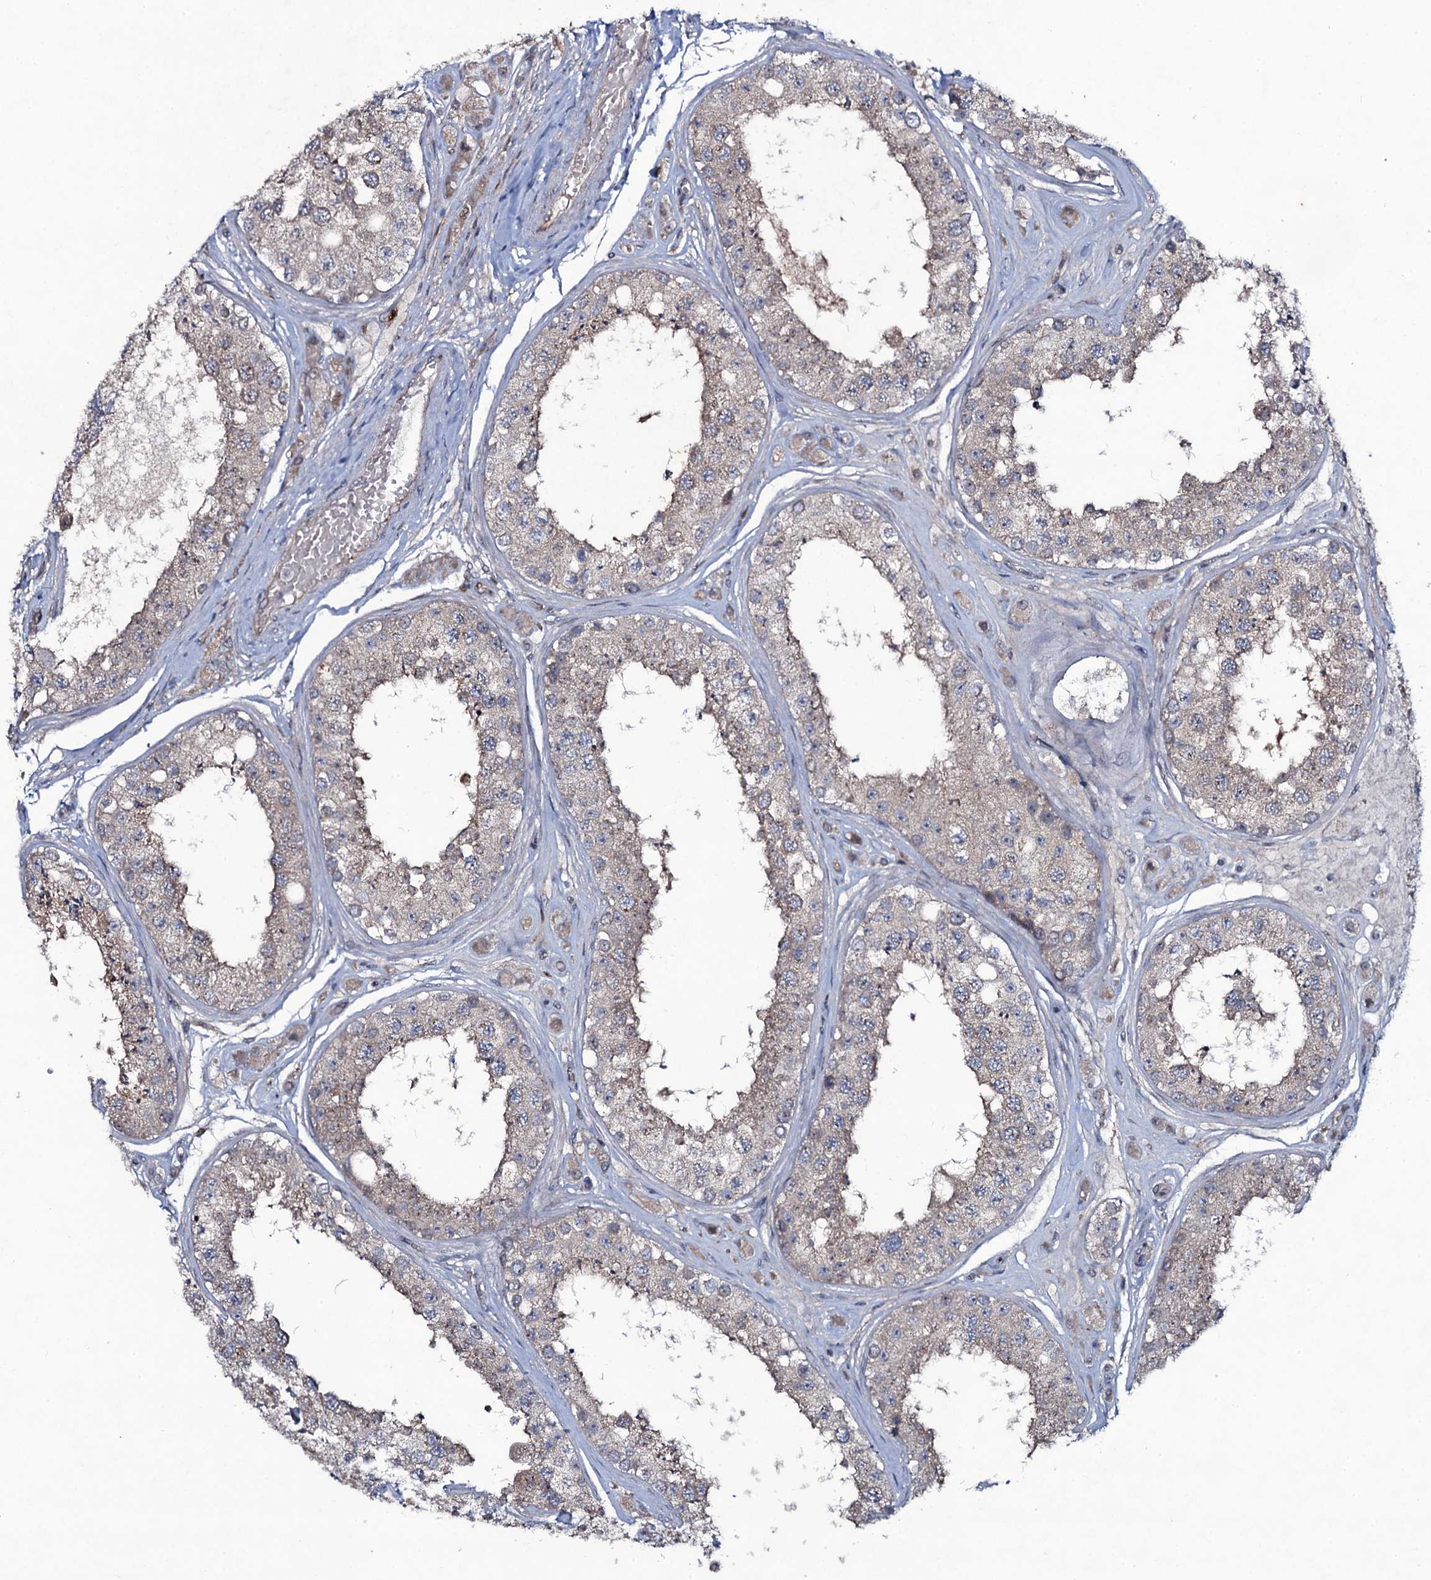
{"staining": {"intensity": "weak", "quantity": "25%-75%", "location": "cytoplasmic/membranous"}, "tissue": "testis", "cell_type": "Cells in seminiferous ducts", "image_type": "normal", "snomed": [{"axis": "morphology", "description": "Normal tissue, NOS"}, {"axis": "topography", "description": "Testis"}], "caption": "Immunohistochemistry (IHC) of benign testis exhibits low levels of weak cytoplasmic/membranous positivity in about 25%-75% of cells in seminiferous ducts.", "gene": "SNAP23", "patient": {"sex": "male", "age": 25}}